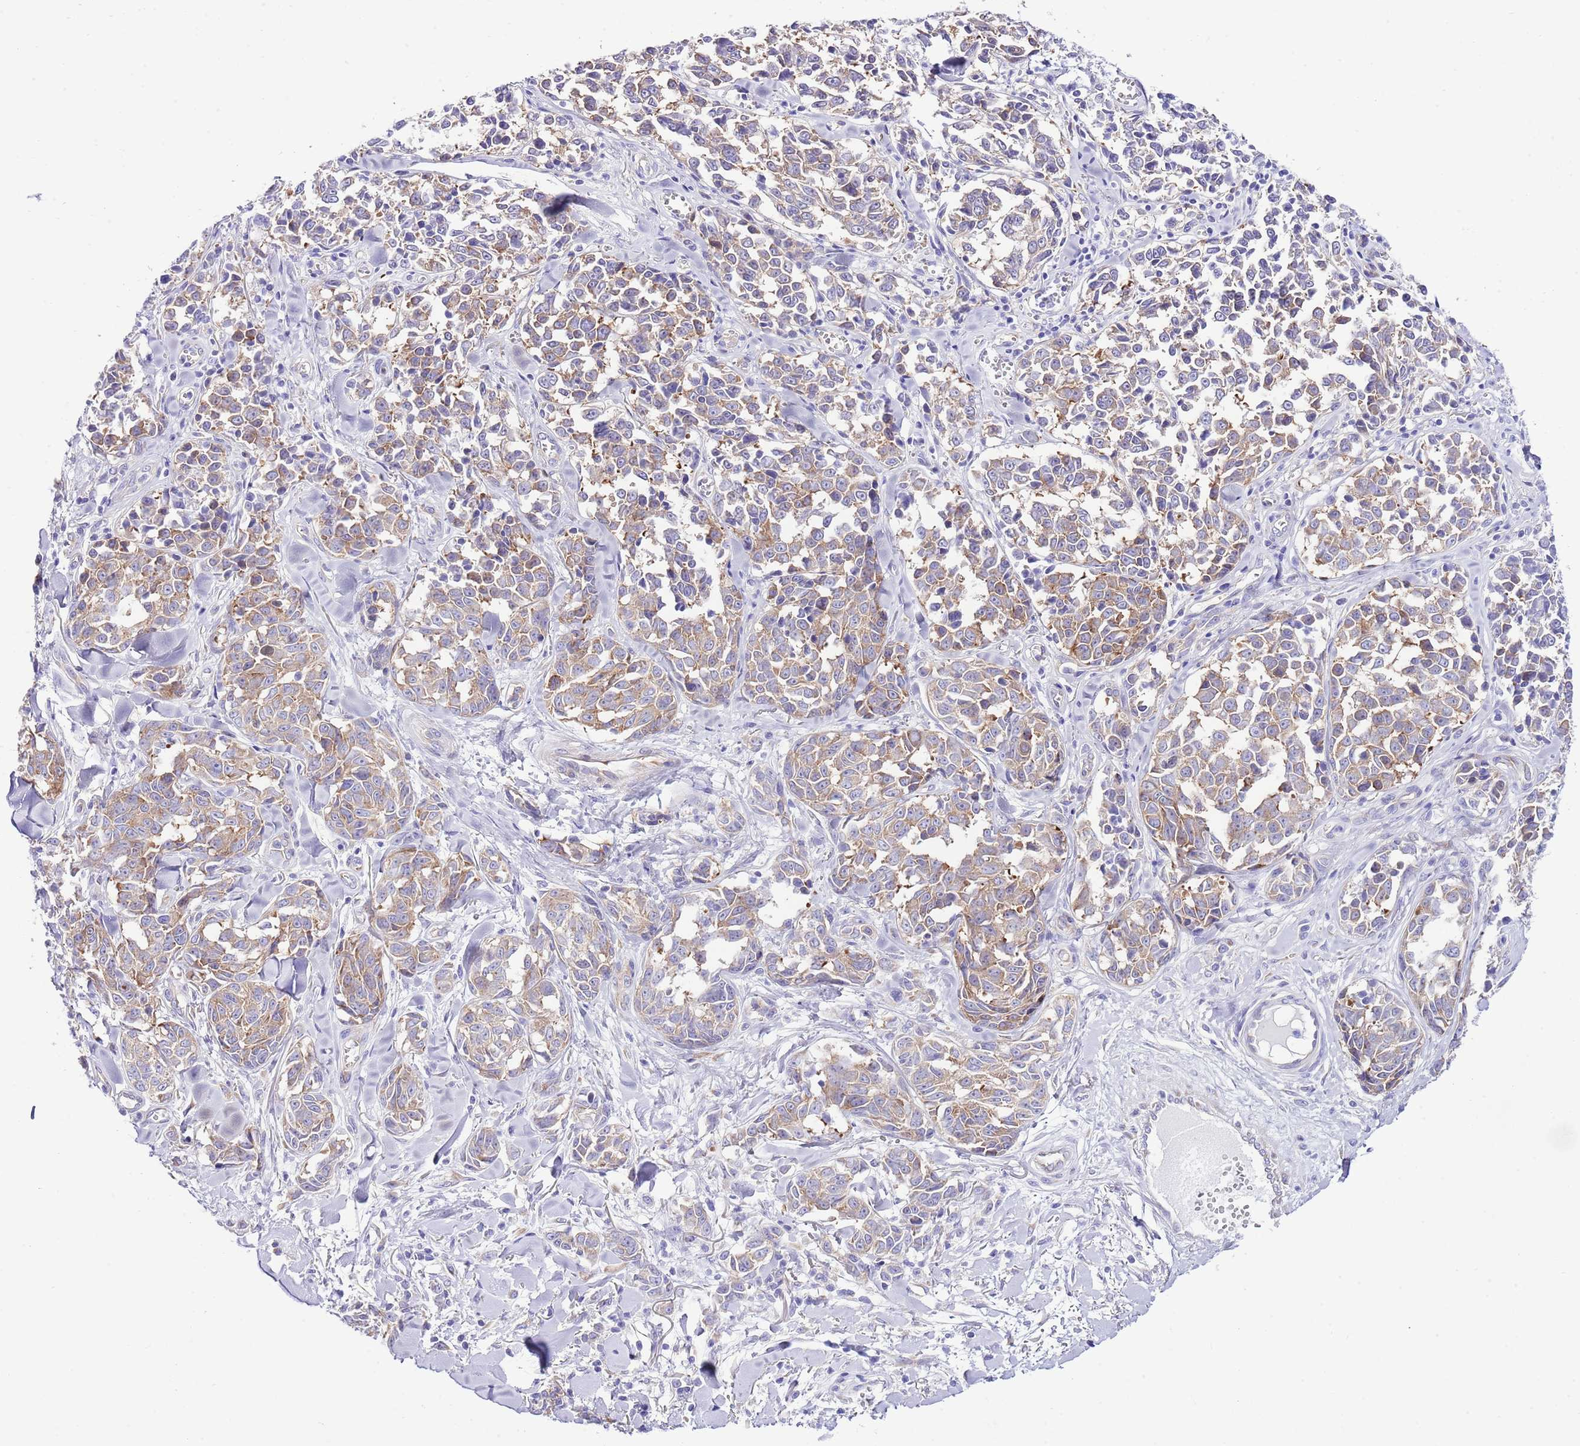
{"staining": {"intensity": "moderate", "quantity": "25%-75%", "location": "cytoplasmic/membranous"}, "tissue": "melanoma", "cell_type": "Tumor cells", "image_type": "cancer", "snomed": [{"axis": "morphology", "description": "Malignant melanoma, NOS"}, {"axis": "topography", "description": "Skin"}], "caption": "Malignant melanoma tissue demonstrates moderate cytoplasmic/membranous positivity in approximately 25%-75% of tumor cells", "gene": "RPS10", "patient": {"sex": "female", "age": 64}}